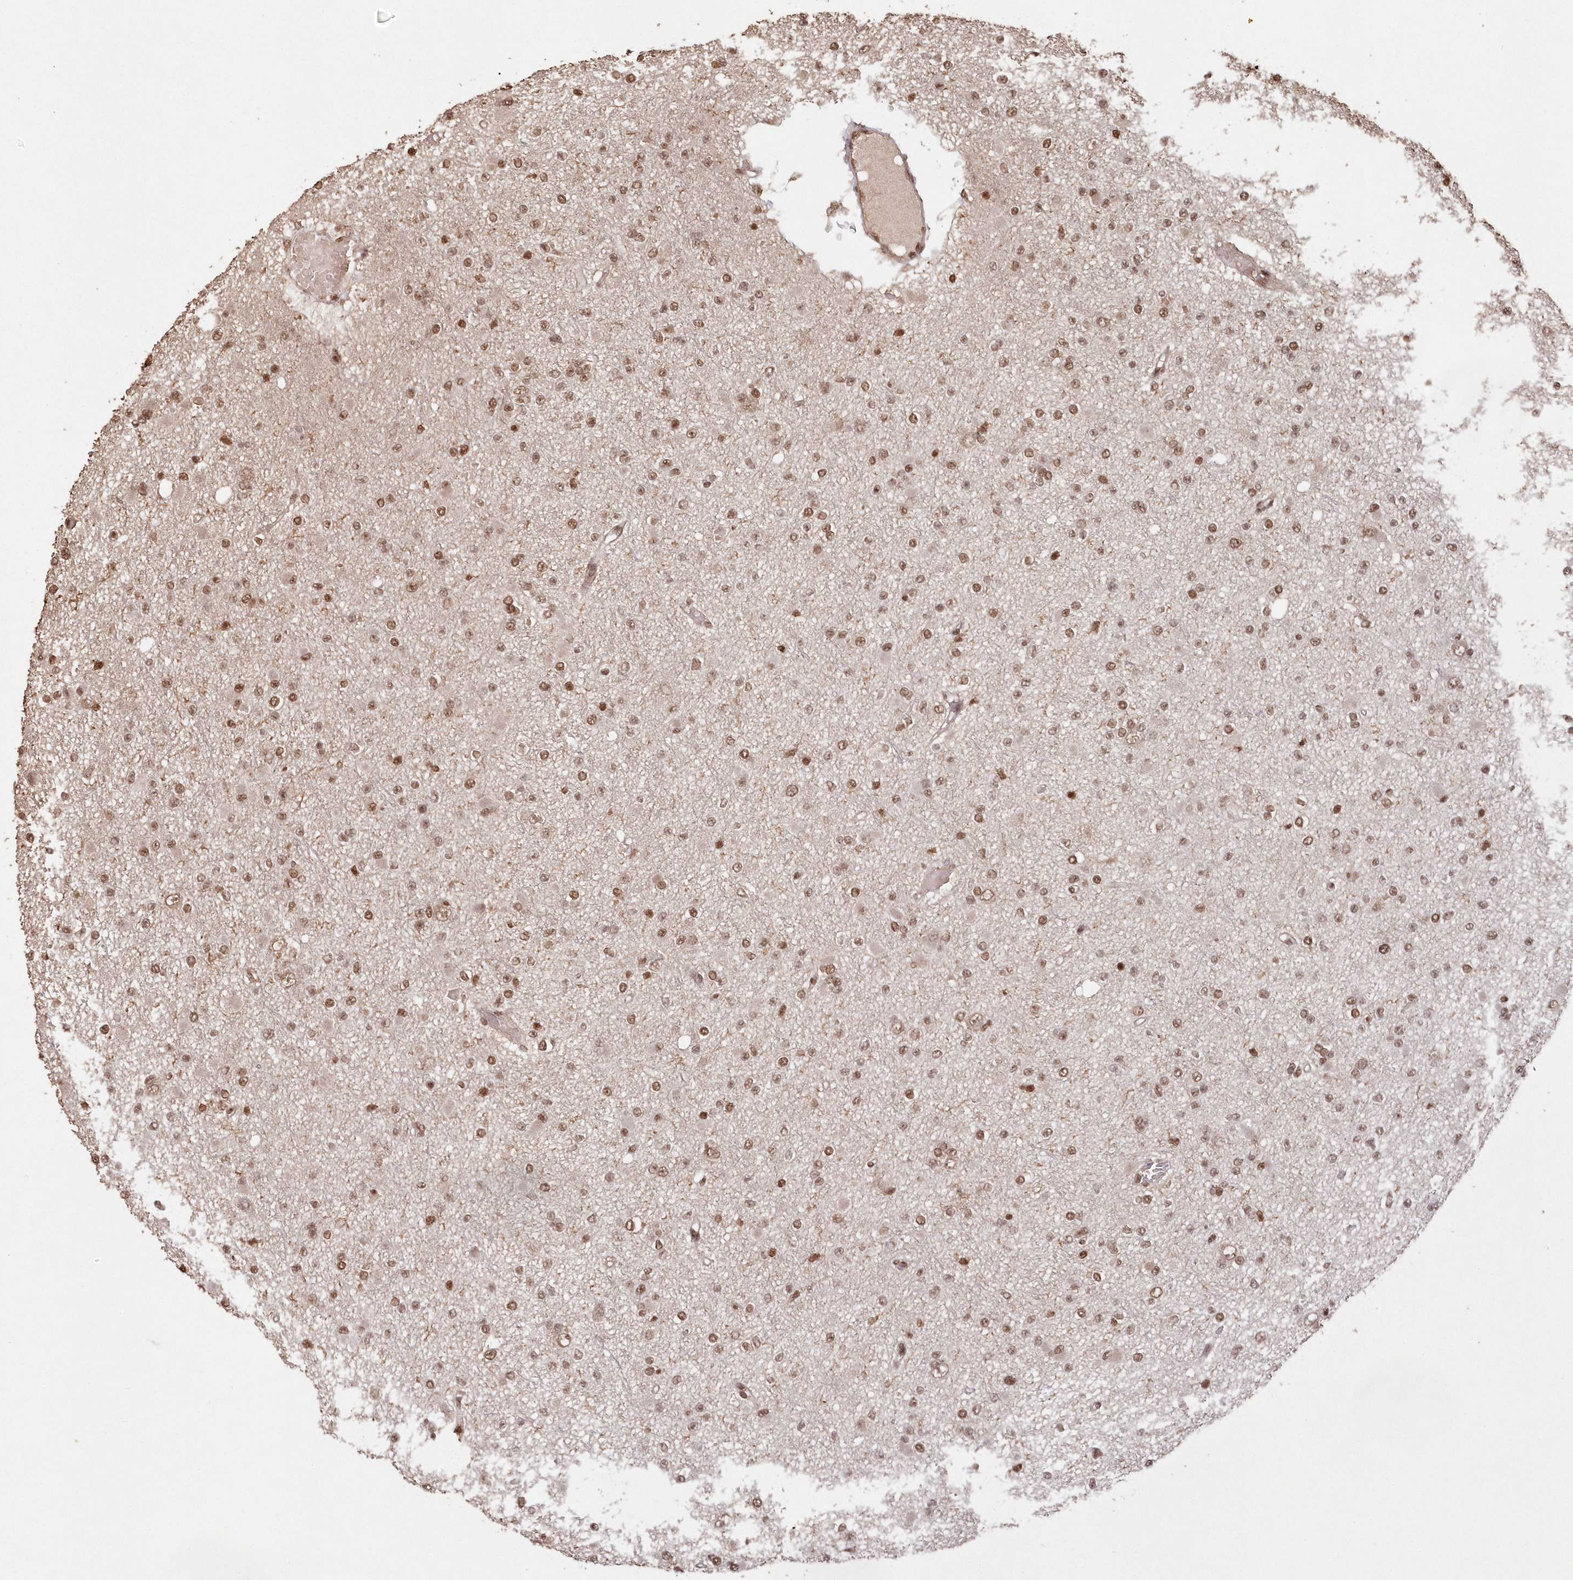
{"staining": {"intensity": "moderate", "quantity": ">75%", "location": "nuclear"}, "tissue": "glioma", "cell_type": "Tumor cells", "image_type": "cancer", "snomed": [{"axis": "morphology", "description": "Glioma, malignant, Low grade"}, {"axis": "topography", "description": "Brain"}], "caption": "Low-grade glioma (malignant) was stained to show a protein in brown. There is medium levels of moderate nuclear expression in approximately >75% of tumor cells. The protein of interest is shown in brown color, while the nuclei are stained blue.", "gene": "PDS5A", "patient": {"sex": "female", "age": 22}}